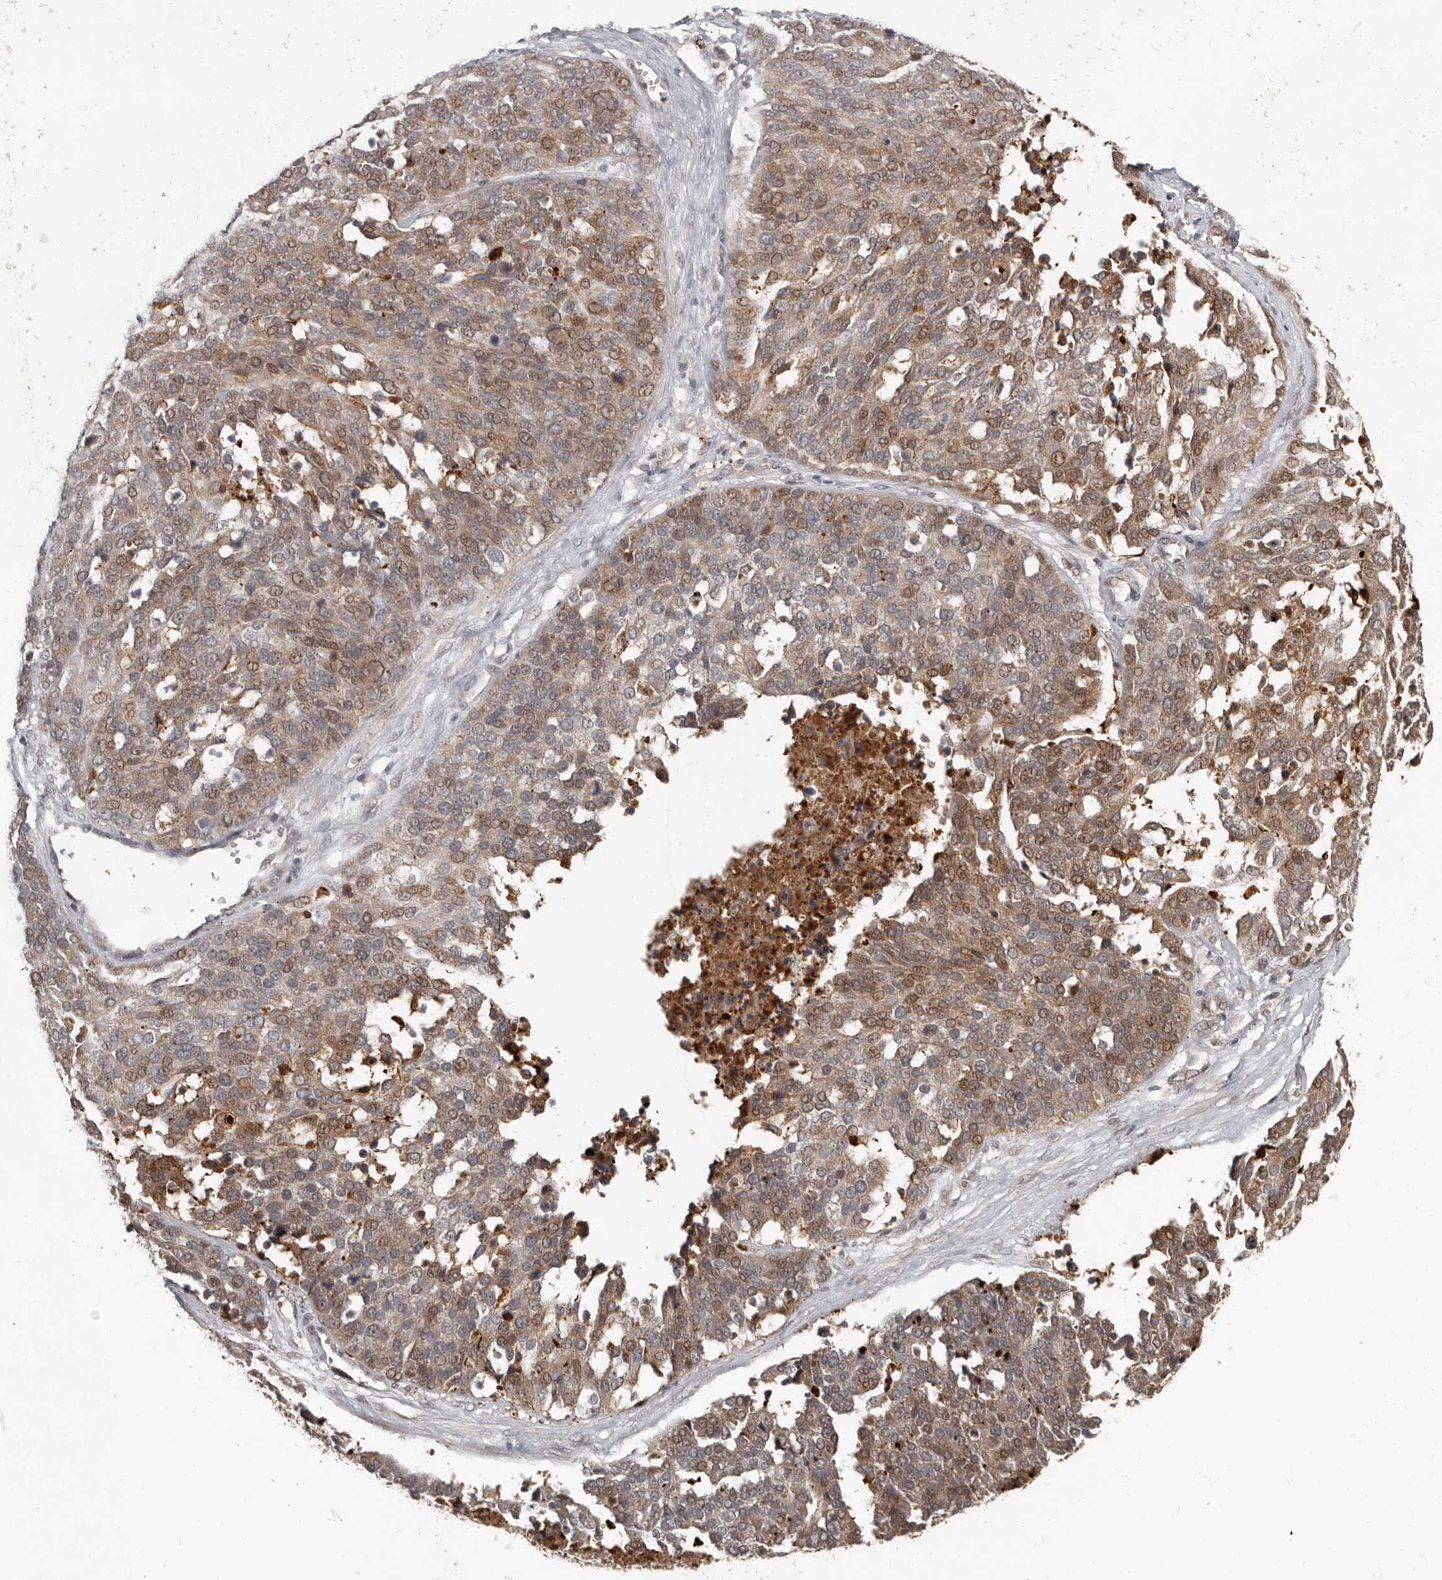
{"staining": {"intensity": "moderate", "quantity": ">75%", "location": "cytoplasmic/membranous,nuclear"}, "tissue": "ovarian cancer", "cell_type": "Tumor cells", "image_type": "cancer", "snomed": [{"axis": "morphology", "description": "Cystadenocarcinoma, serous, NOS"}, {"axis": "topography", "description": "Ovary"}], "caption": "Immunohistochemical staining of human ovarian serous cystadenocarcinoma shows medium levels of moderate cytoplasmic/membranous and nuclear staining in about >75% of tumor cells.", "gene": "APOL6", "patient": {"sex": "female", "age": 44}}